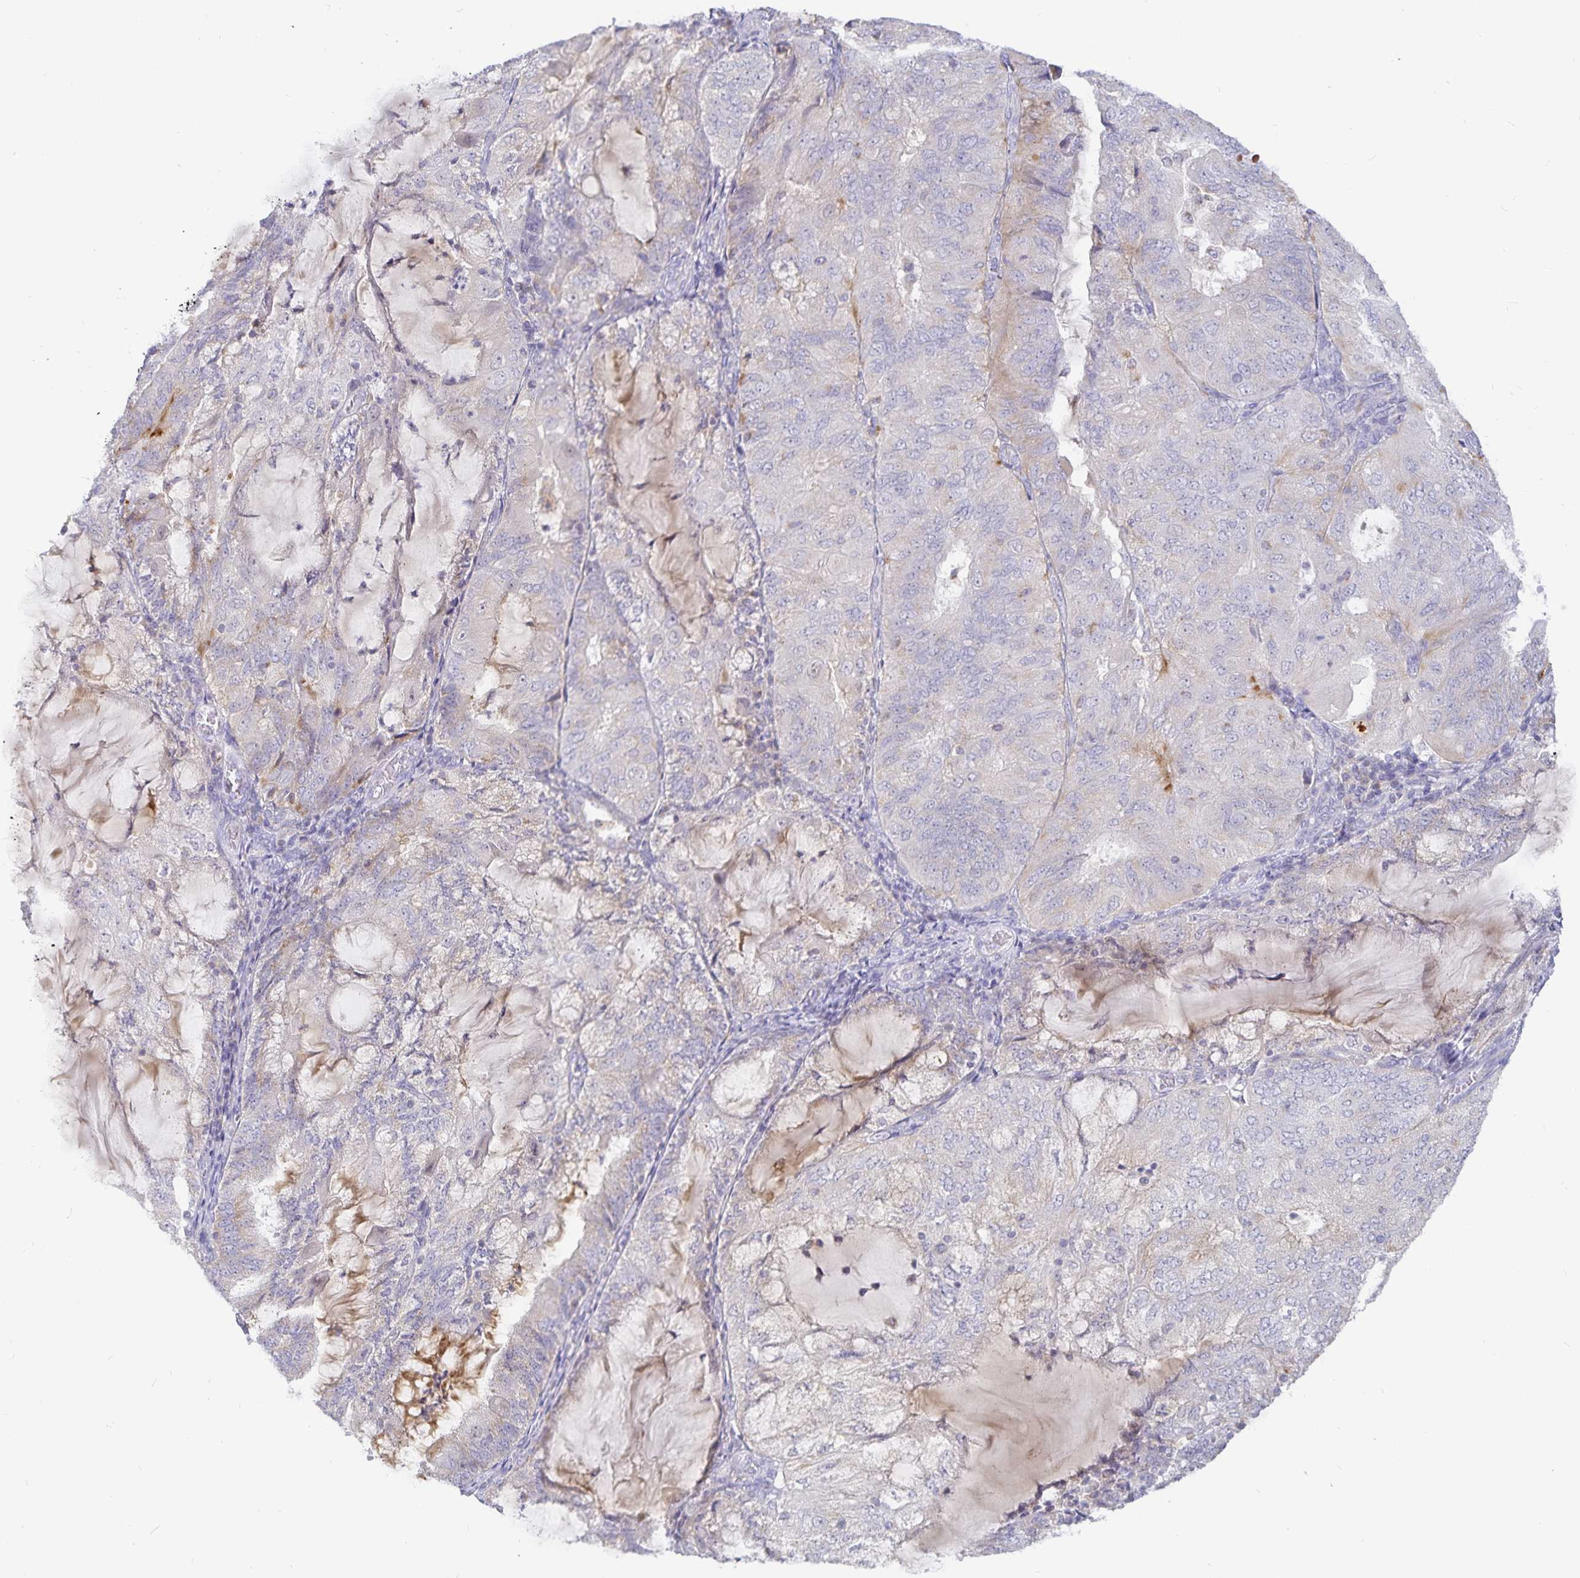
{"staining": {"intensity": "weak", "quantity": "<25%", "location": "cytoplasmic/membranous"}, "tissue": "endometrial cancer", "cell_type": "Tumor cells", "image_type": "cancer", "snomed": [{"axis": "morphology", "description": "Adenocarcinoma, NOS"}, {"axis": "topography", "description": "Endometrium"}], "caption": "Immunohistochemistry (IHC) micrograph of neoplastic tissue: adenocarcinoma (endometrial) stained with DAB exhibits no significant protein positivity in tumor cells.", "gene": "PKHD1", "patient": {"sex": "female", "age": 81}}